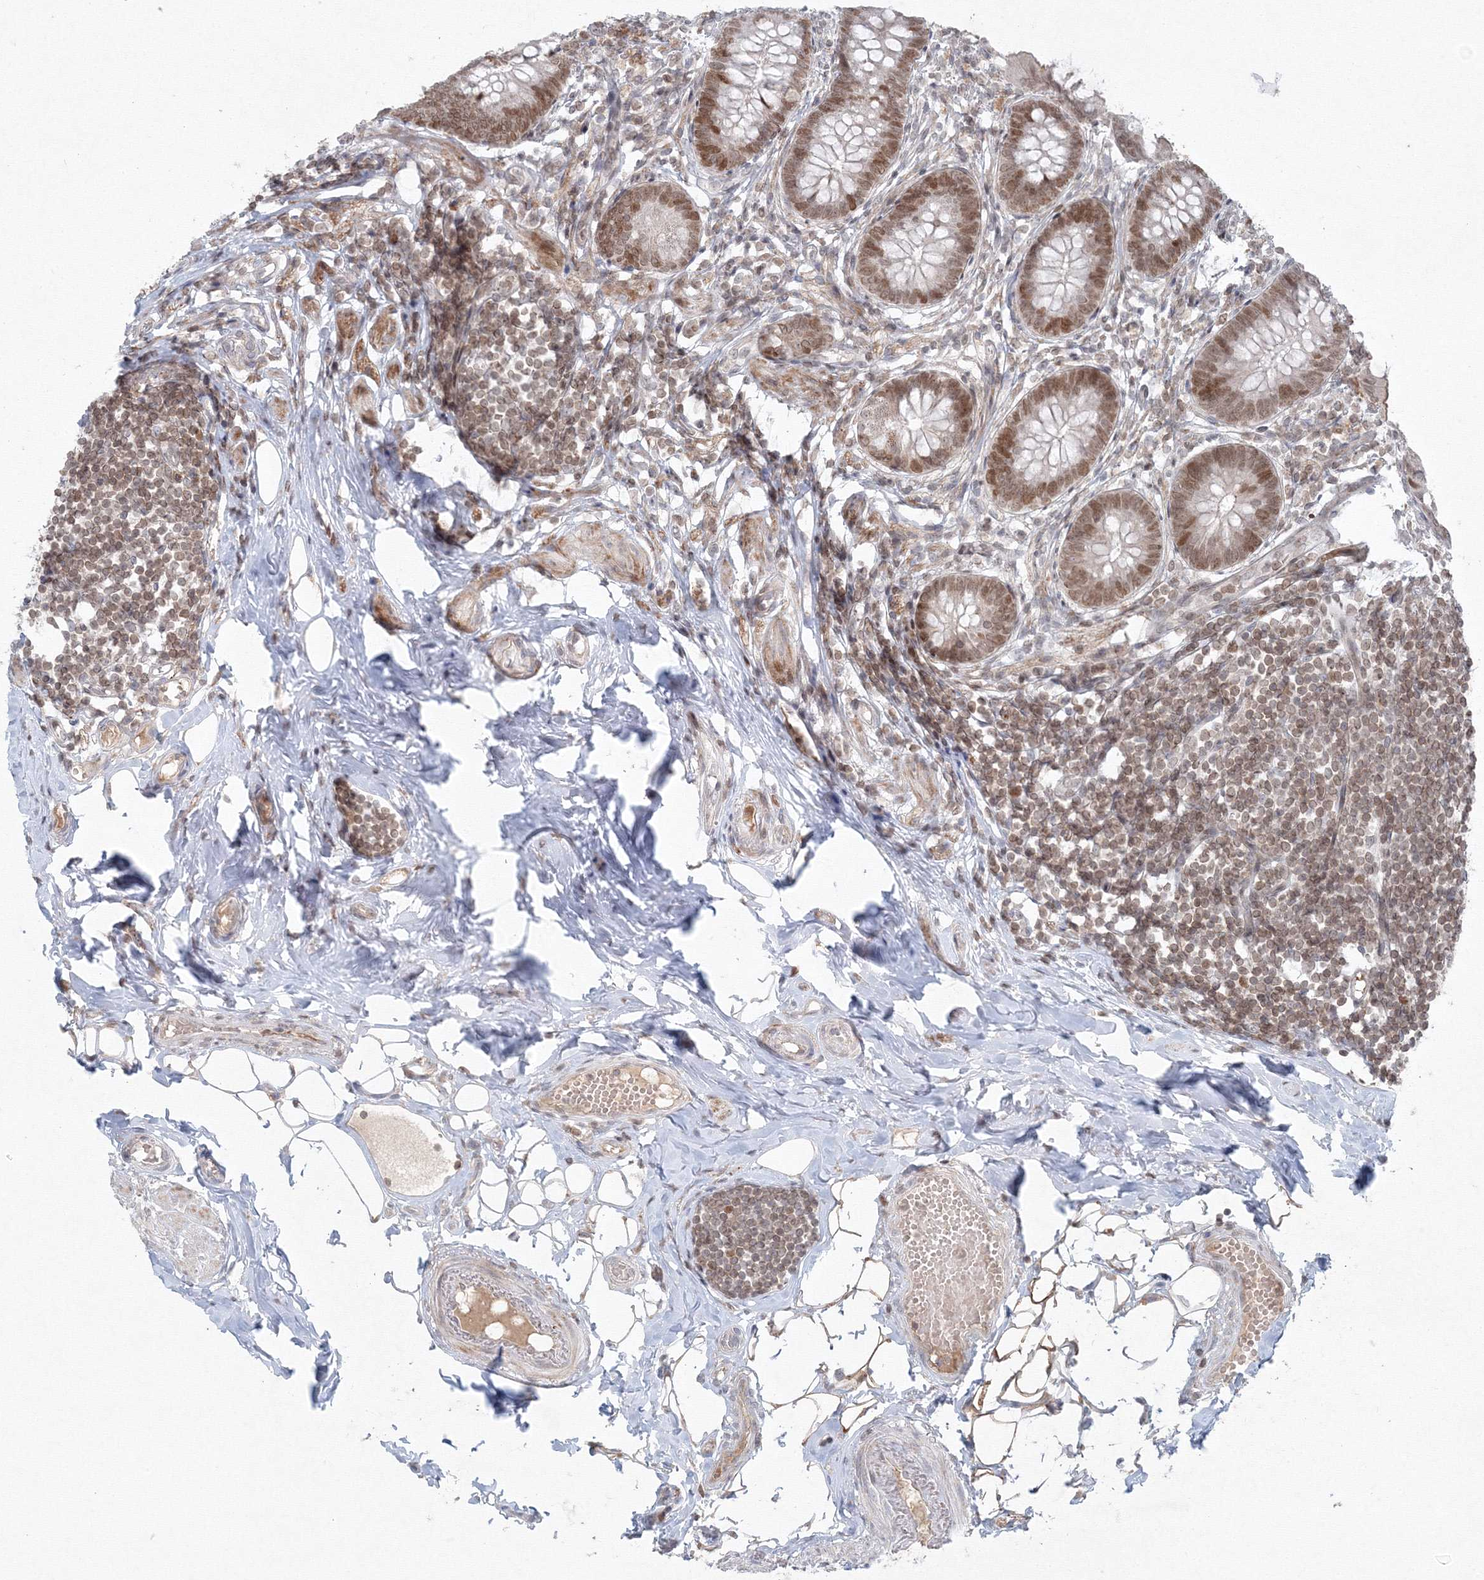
{"staining": {"intensity": "weak", "quantity": ">75%", "location": "nuclear"}, "tissue": "appendix", "cell_type": "Glandular cells", "image_type": "normal", "snomed": [{"axis": "morphology", "description": "Normal tissue, NOS"}, {"axis": "topography", "description": "Appendix"}], "caption": "Protein staining by immunohistochemistry (IHC) exhibits weak nuclear staining in about >75% of glandular cells in benign appendix.", "gene": "KIF4A", "patient": {"sex": "female", "age": 62}}